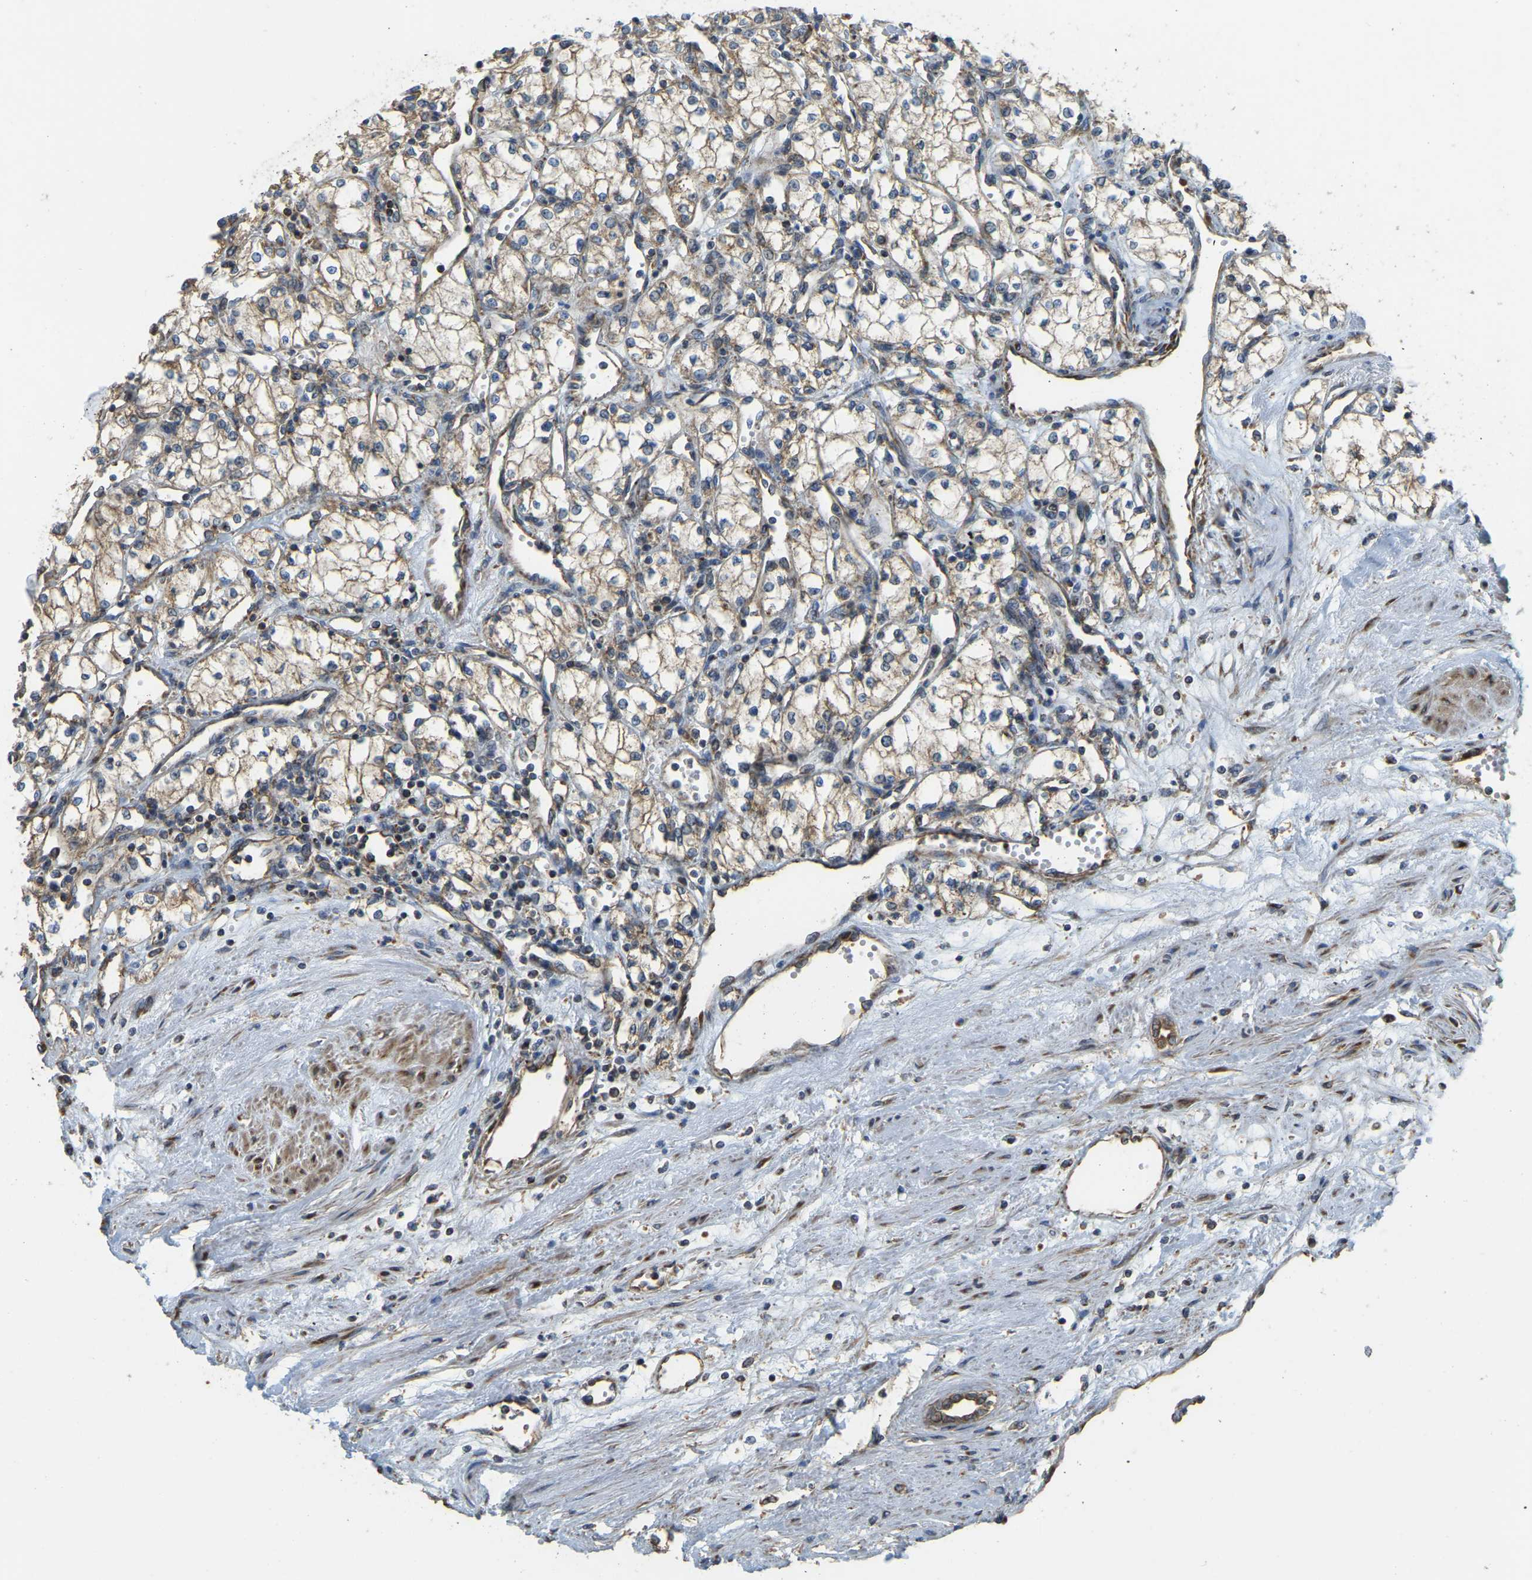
{"staining": {"intensity": "moderate", "quantity": ">75%", "location": "cytoplasmic/membranous"}, "tissue": "renal cancer", "cell_type": "Tumor cells", "image_type": "cancer", "snomed": [{"axis": "morphology", "description": "Adenocarcinoma, NOS"}, {"axis": "topography", "description": "Kidney"}], "caption": "The image demonstrates a brown stain indicating the presence of a protein in the cytoplasmic/membranous of tumor cells in renal adenocarcinoma. (brown staining indicates protein expression, while blue staining denotes nuclei).", "gene": "PSMD7", "patient": {"sex": "male", "age": 59}}